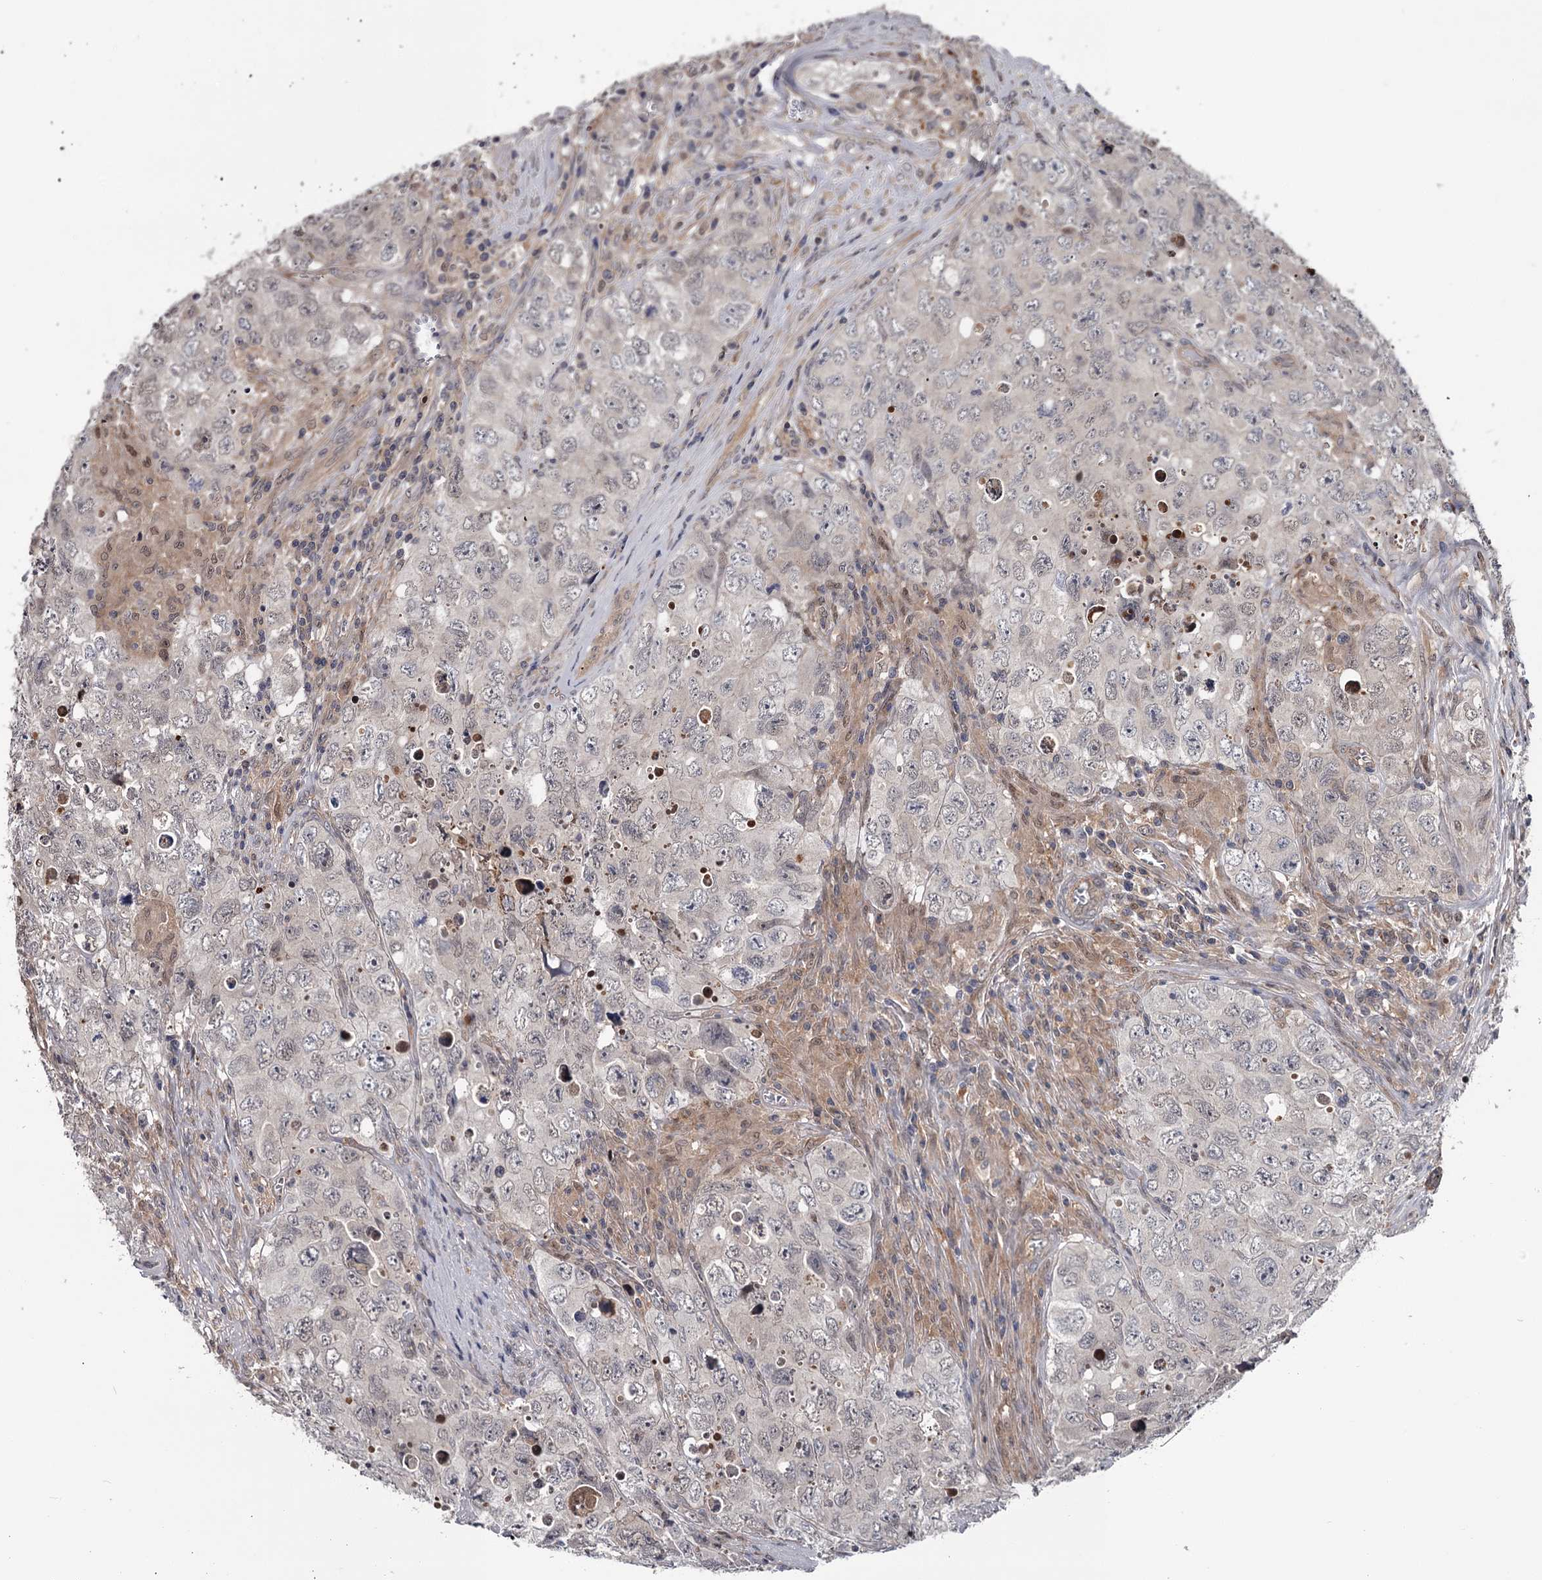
{"staining": {"intensity": "weak", "quantity": "25%-75%", "location": "cytoplasmic/membranous"}, "tissue": "testis cancer", "cell_type": "Tumor cells", "image_type": "cancer", "snomed": [{"axis": "morphology", "description": "Seminoma, NOS"}, {"axis": "morphology", "description": "Carcinoma, Embryonal, NOS"}, {"axis": "topography", "description": "Testis"}], "caption": "Immunohistochemical staining of human testis cancer displays low levels of weak cytoplasmic/membranous protein positivity in approximately 25%-75% of tumor cells.", "gene": "DAO", "patient": {"sex": "male", "age": 43}}